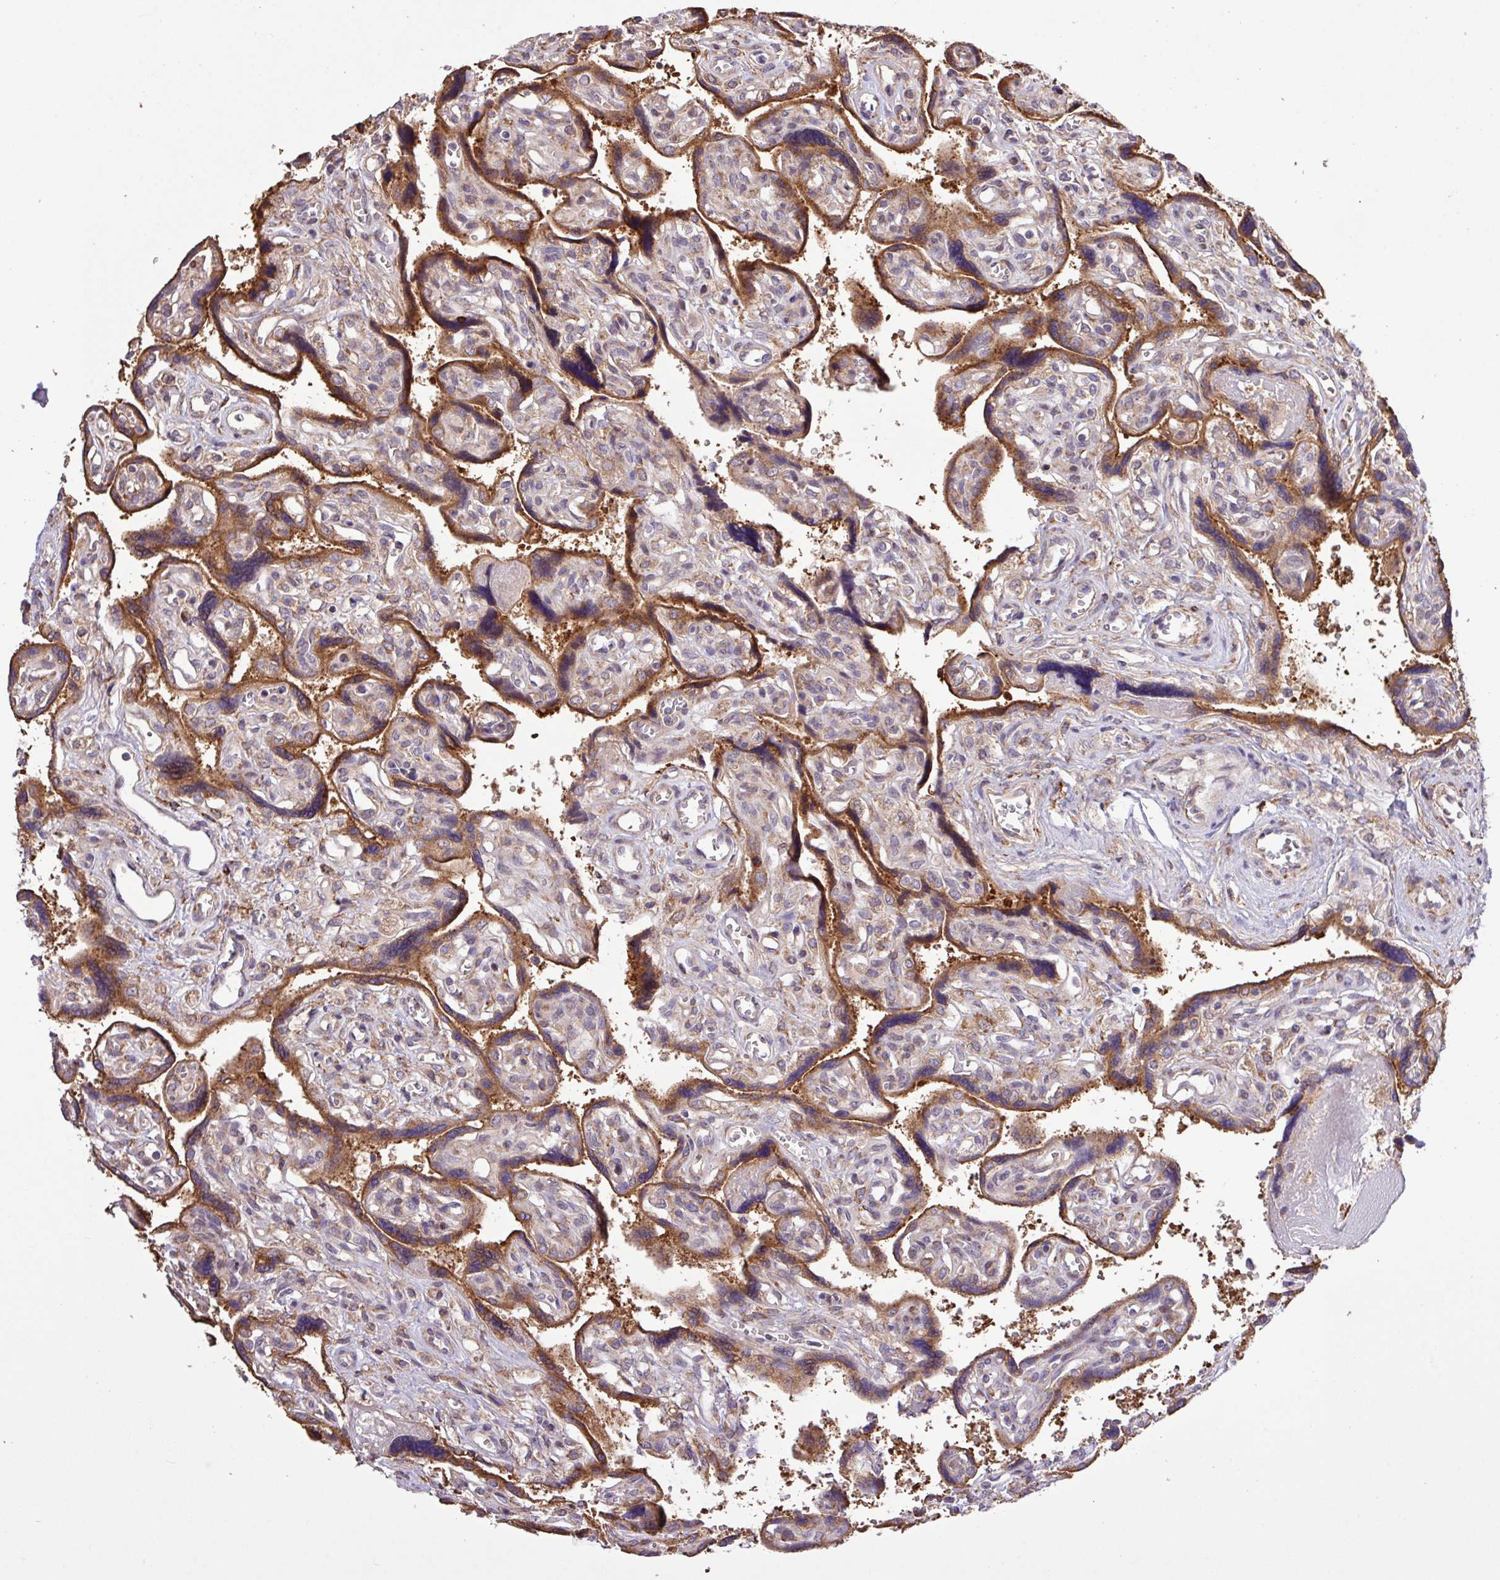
{"staining": {"intensity": "strong", "quantity": ">75%", "location": "cytoplasmic/membranous"}, "tissue": "placenta", "cell_type": "Trophoblastic cells", "image_type": "normal", "snomed": [{"axis": "morphology", "description": "Normal tissue, NOS"}, {"axis": "topography", "description": "Placenta"}], "caption": "An immunohistochemistry photomicrograph of normal tissue is shown. Protein staining in brown highlights strong cytoplasmic/membranous positivity in placenta within trophoblastic cells. The protein of interest is stained brown, and the nuclei are stained in blue (DAB IHC with brightfield microscopy, high magnification).", "gene": "MEGF6", "patient": {"sex": "female", "age": 39}}